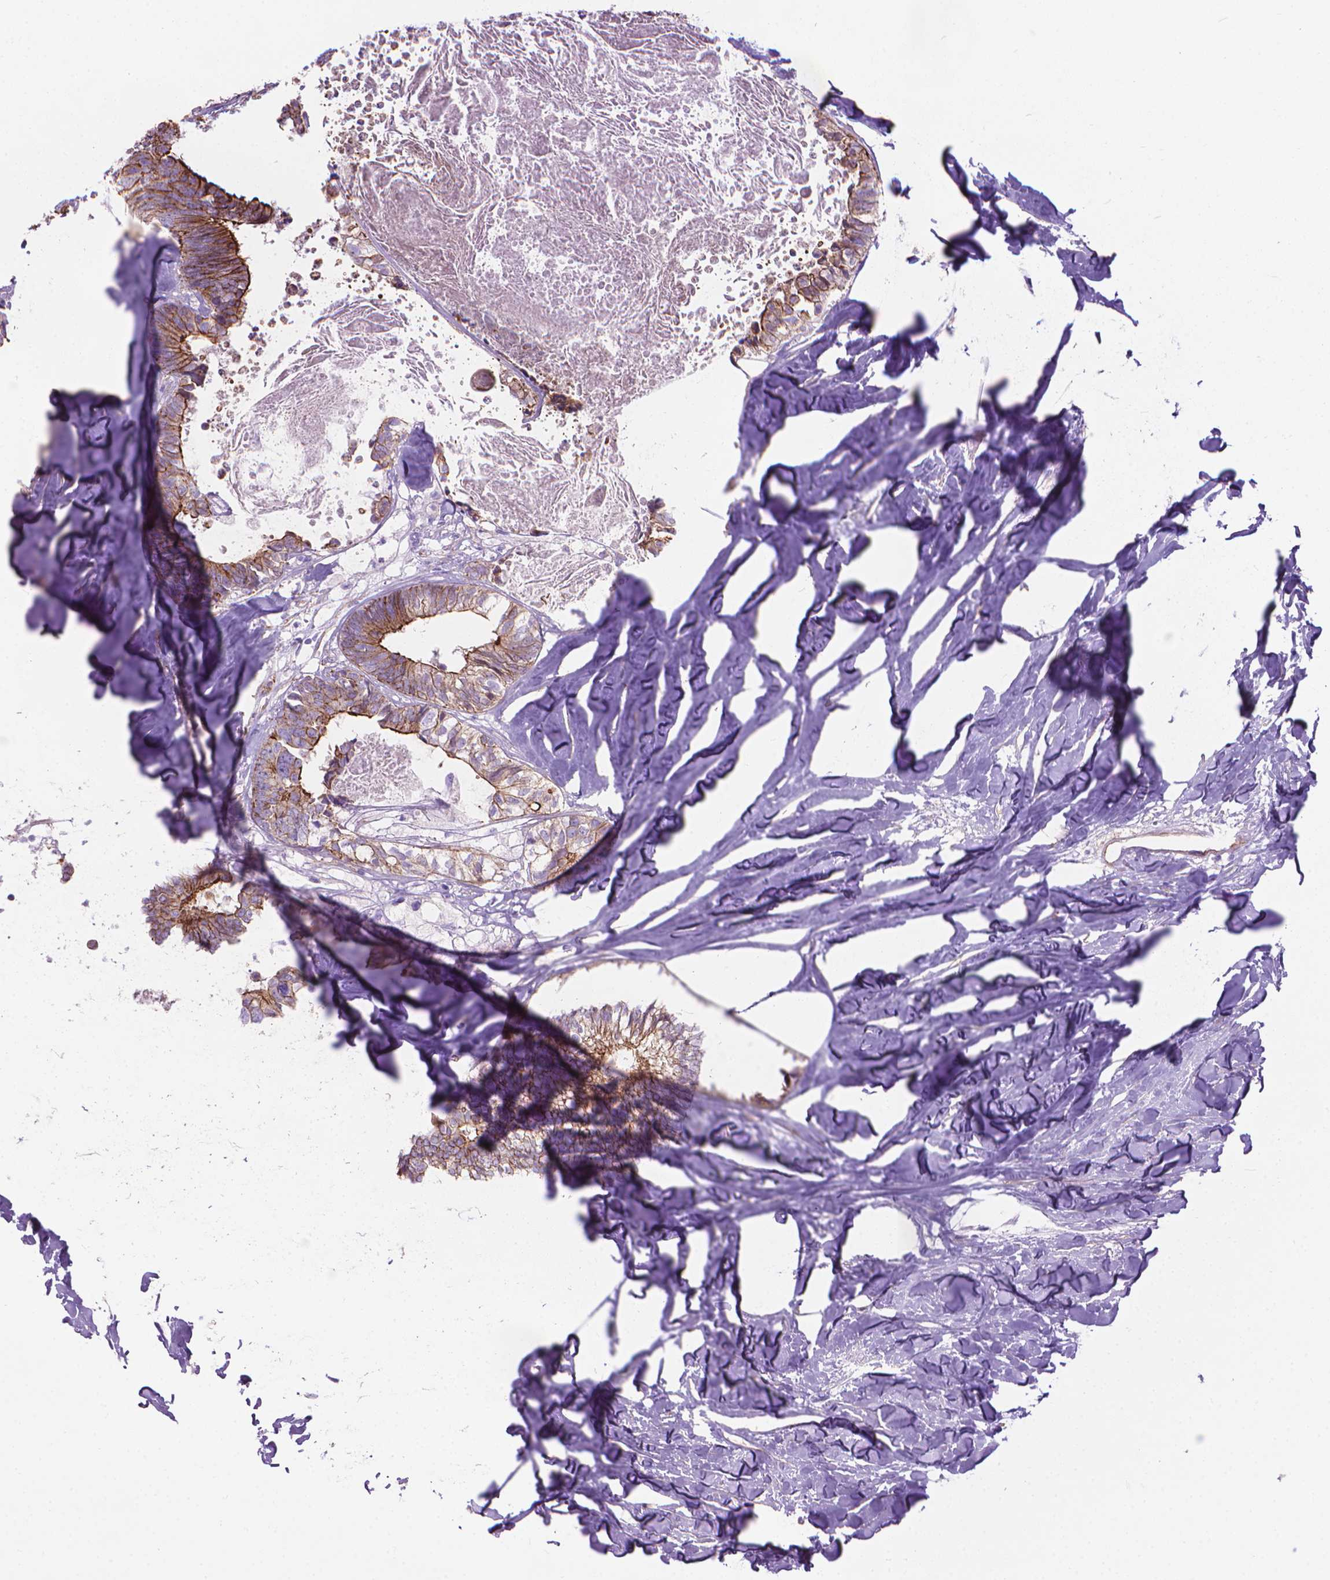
{"staining": {"intensity": "strong", "quantity": "25%-75%", "location": "cytoplasmic/membranous"}, "tissue": "colorectal cancer", "cell_type": "Tumor cells", "image_type": "cancer", "snomed": [{"axis": "morphology", "description": "Adenocarcinoma, NOS"}, {"axis": "topography", "description": "Colon"}, {"axis": "topography", "description": "Rectum"}], "caption": "Immunohistochemistry (IHC) histopathology image of colorectal cancer (adenocarcinoma) stained for a protein (brown), which demonstrates high levels of strong cytoplasmic/membranous positivity in approximately 25%-75% of tumor cells.", "gene": "TENT5A", "patient": {"sex": "male", "age": 57}}